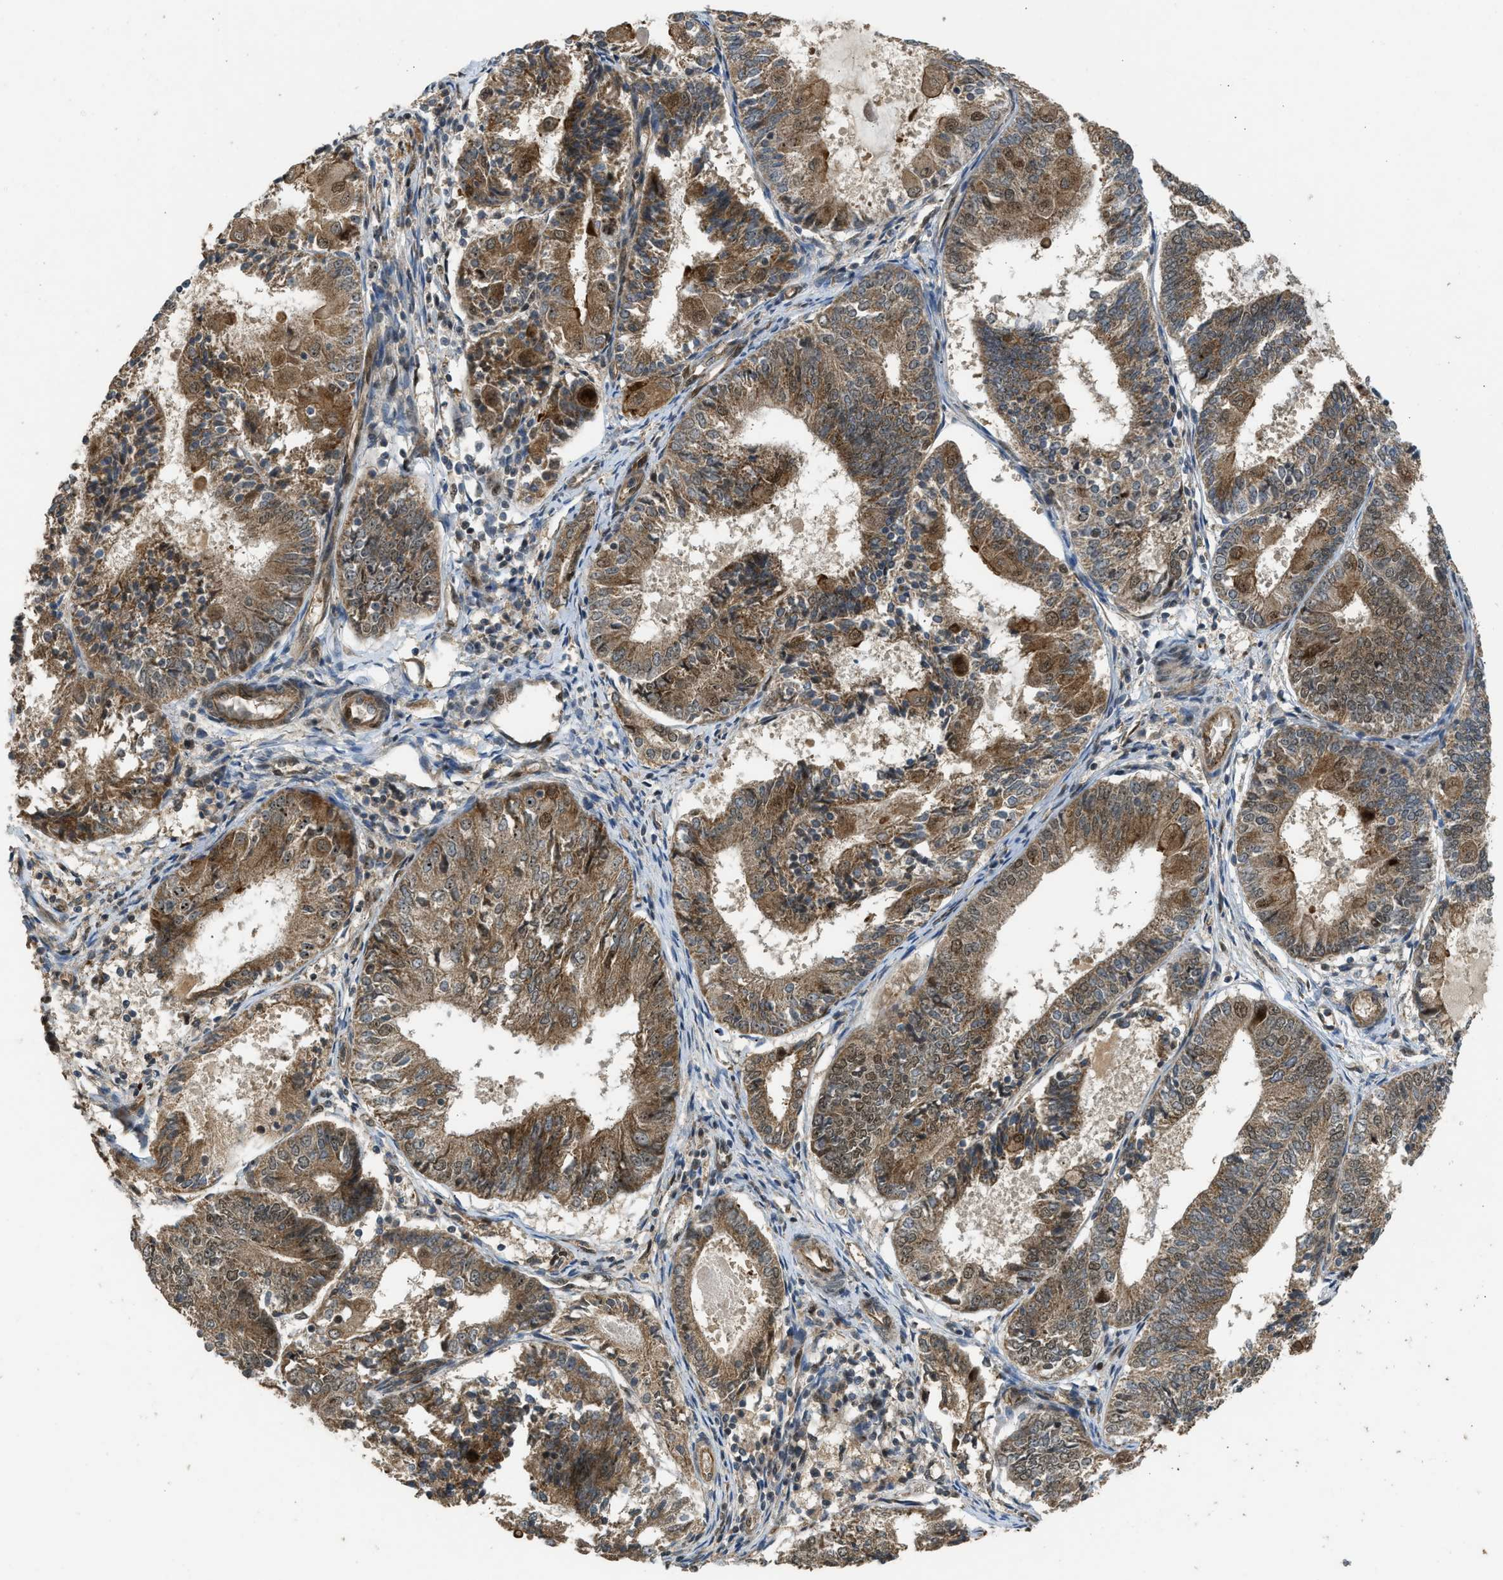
{"staining": {"intensity": "moderate", "quantity": ">75%", "location": "cytoplasmic/membranous,nuclear"}, "tissue": "endometrial cancer", "cell_type": "Tumor cells", "image_type": "cancer", "snomed": [{"axis": "morphology", "description": "Adenocarcinoma, NOS"}, {"axis": "topography", "description": "Endometrium"}], "caption": "Moderate cytoplasmic/membranous and nuclear protein expression is seen in approximately >75% of tumor cells in endometrial cancer (adenocarcinoma).", "gene": "GET1", "patient": {"sex": "female", "age": 81}}